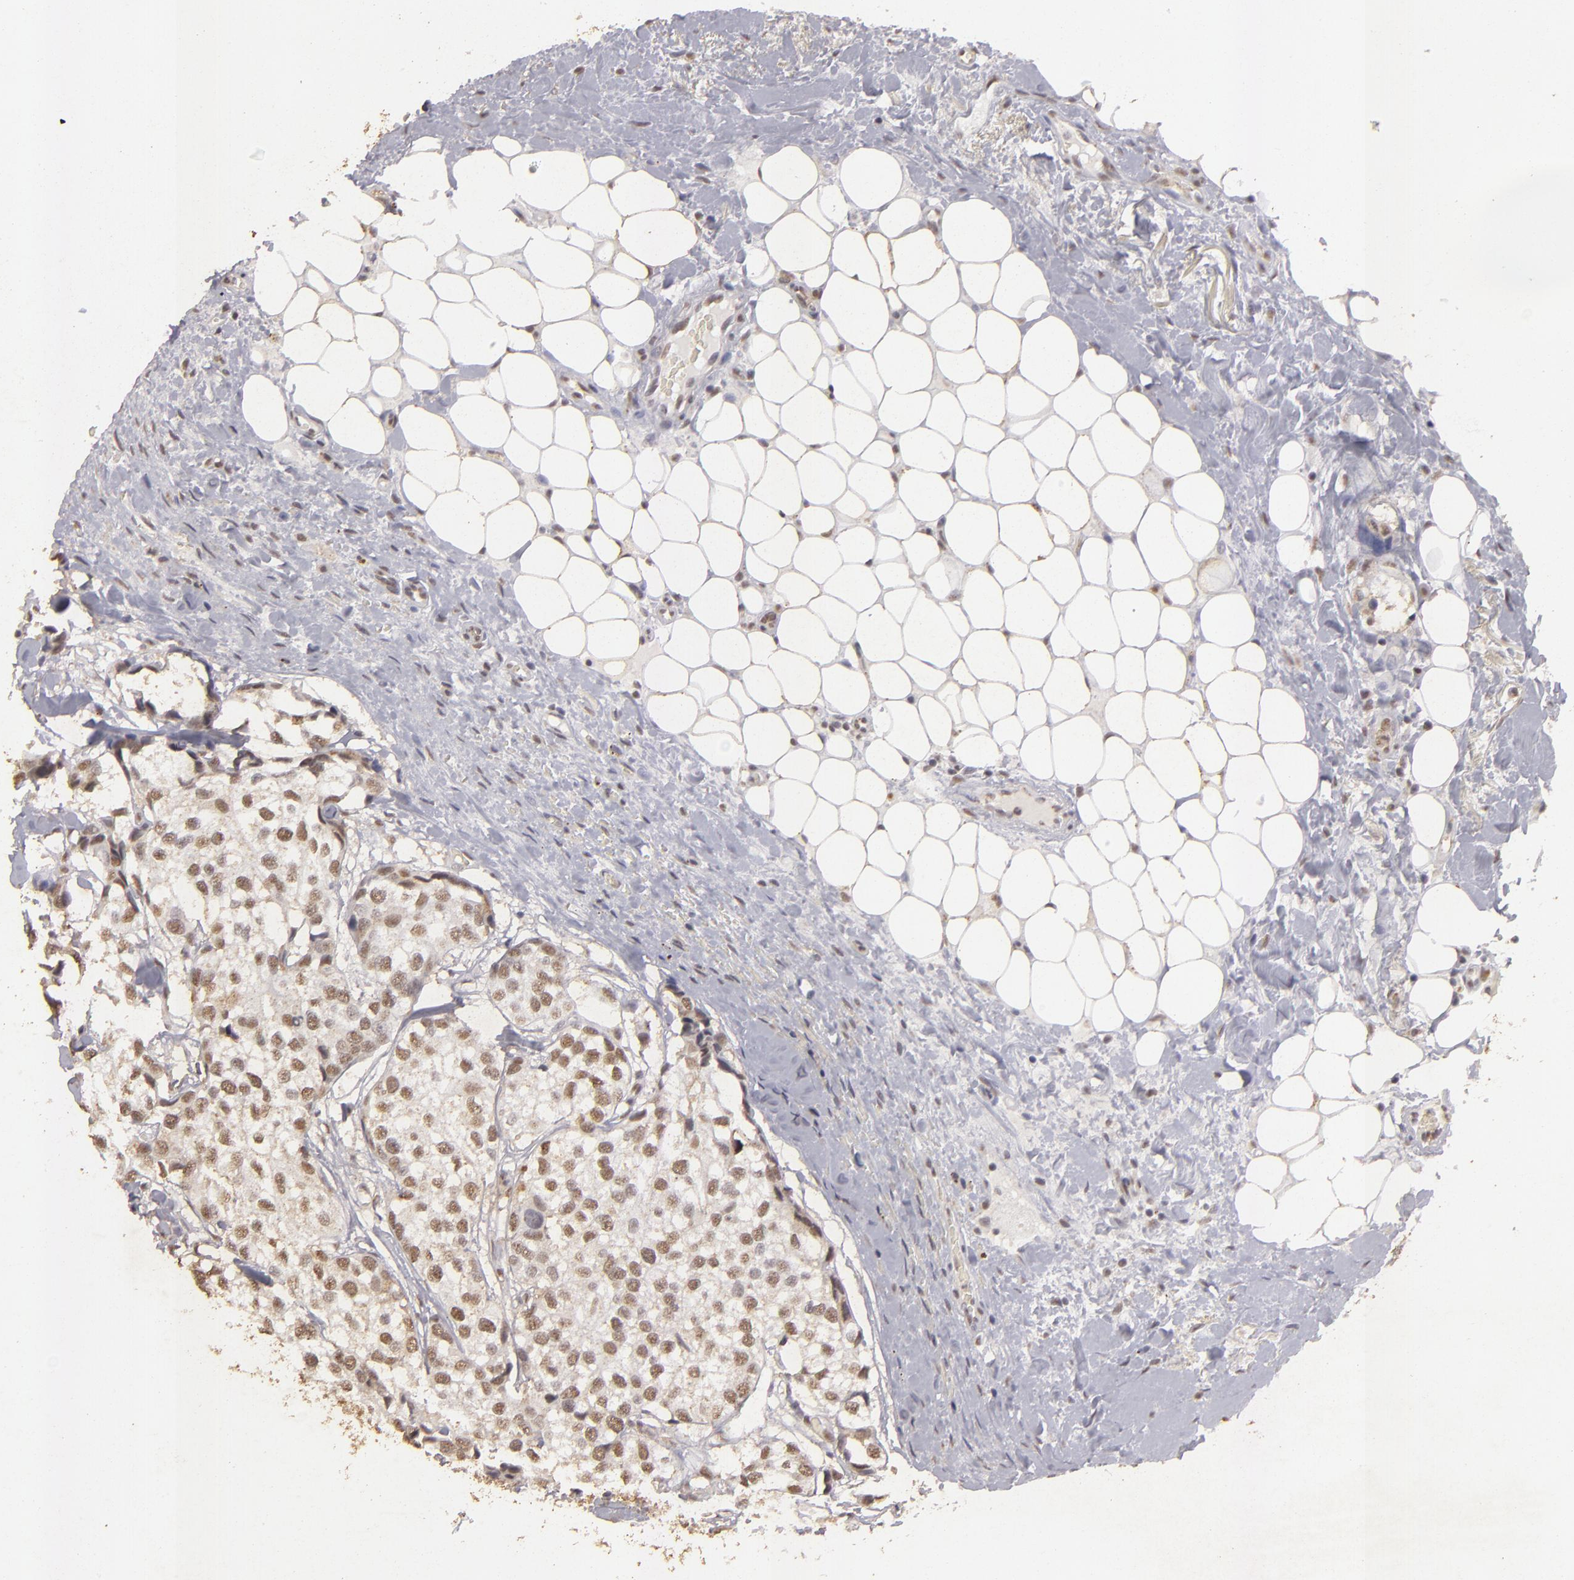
{"staining": {"intensity": "moderate", "quantity": ">75%", "location": "nuclear"}, "tissue": "breast cancer", "cell_type": "Tumor cells", "image_type": "cancer", "snomed": [{"axis": "morphology", "description": "Duct carcinoma"}, {"axis": "topography", "description": "Breast"}], "caption": "DAB (3,3'-diaminobenzidine) immunohistochemical staining of breast cancer (infiltrating ductal carcinoma) reveals moderate nuclear protein expression in about >75% of tumor cells.", "gene": "CBX3", "patient": {"sex": "female", "age": 68}}